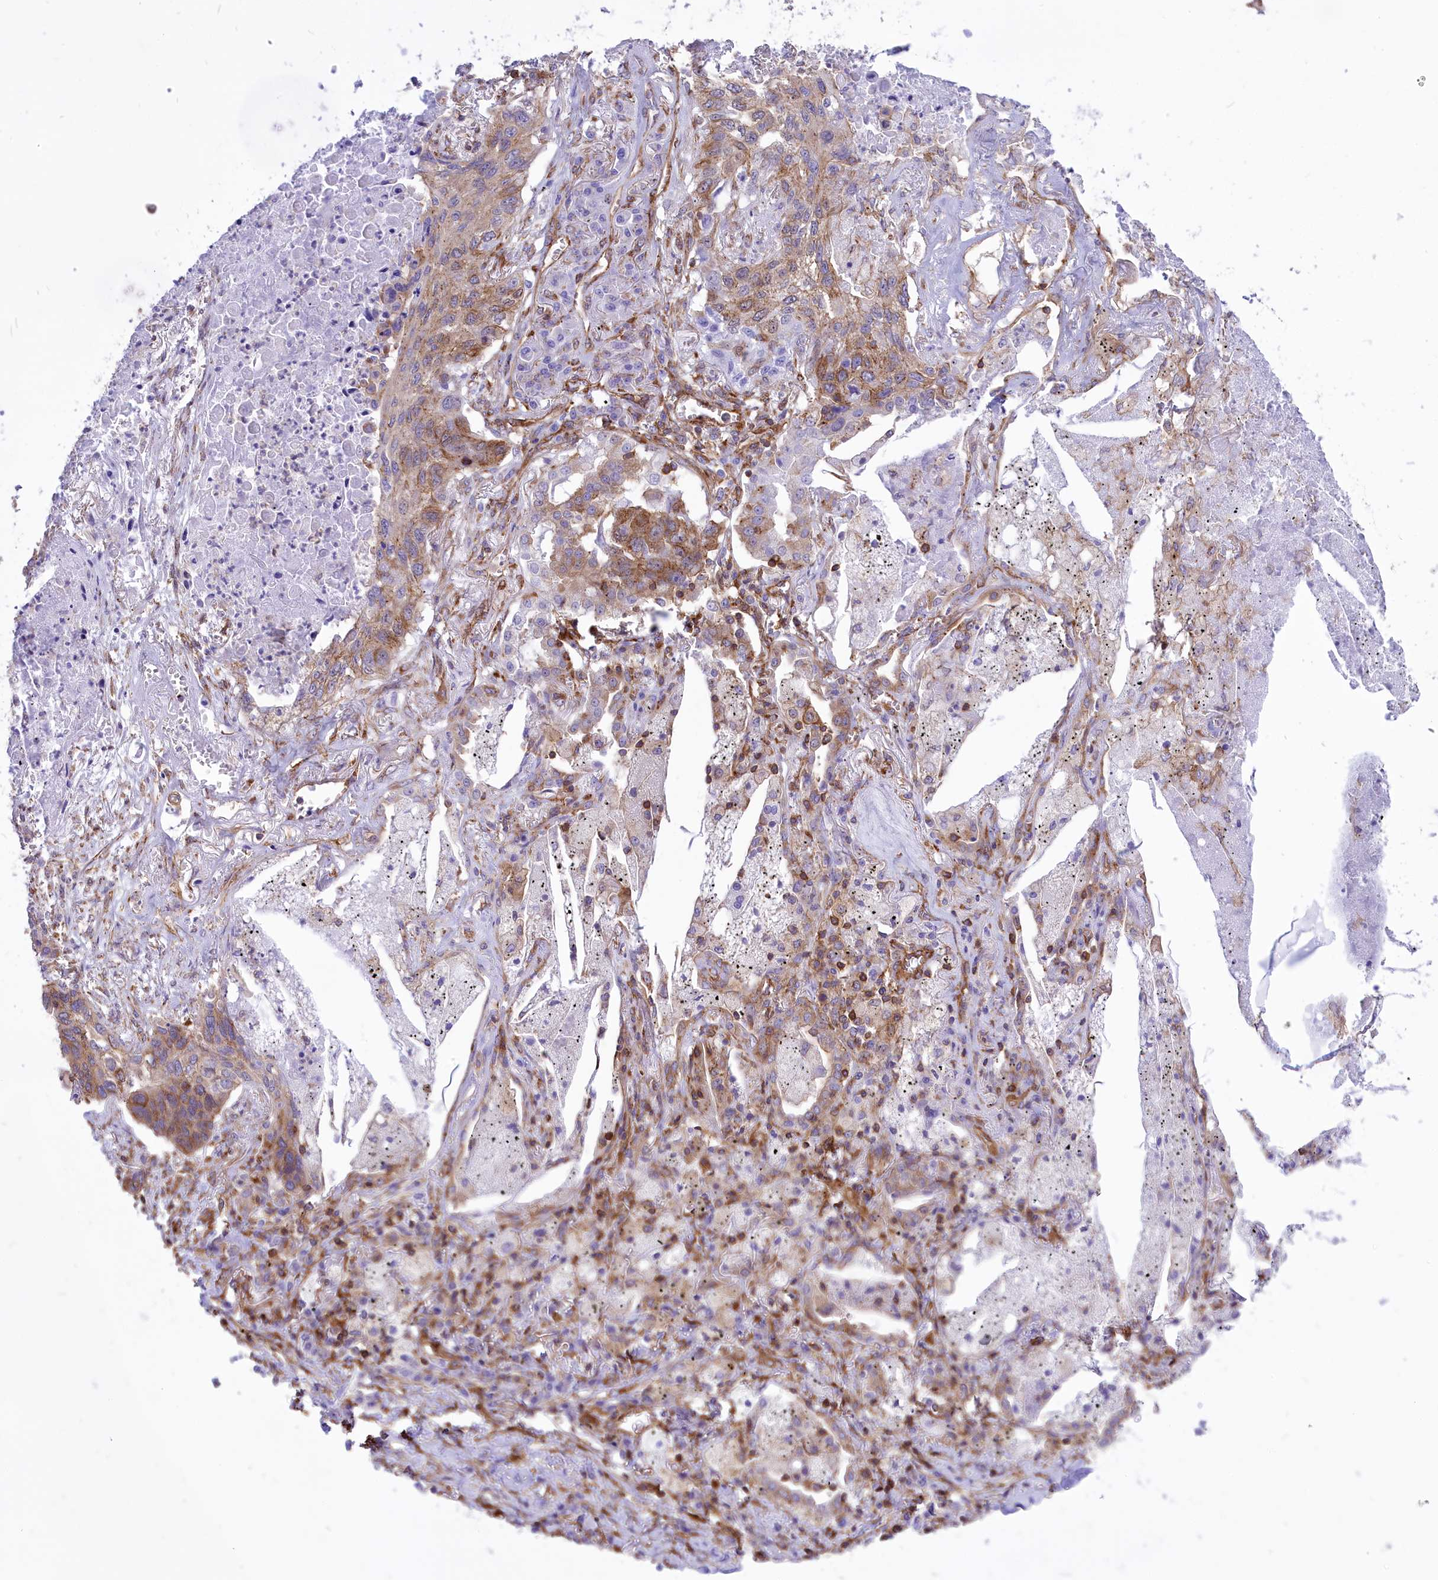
{"staining": {"intensity": "moderate", "quantity": ">75%", "location": "cytoplasmic/membranous"}, "tissue": "lung cancer", "cell_type": "Tumor cells", "image_type": "cancer", "snomed": [{"axis": "morphology", "description": "Squamous cell carcinoma, NOS"}, {"axis": "topography", "description": "Lung"}], "caption": "High-magnification brightfield microscopy of lung cancer stained with DAB (3,3'-diaminobenzidine) (brown) and counterstained with hematoxylin (blue). tumor cells exhibit moderate cytoplasmic/membranous expression is seen in about>75% of cells.", "gene": "SEPTIN9", "patient": {"sex": "female", "age": 63}}